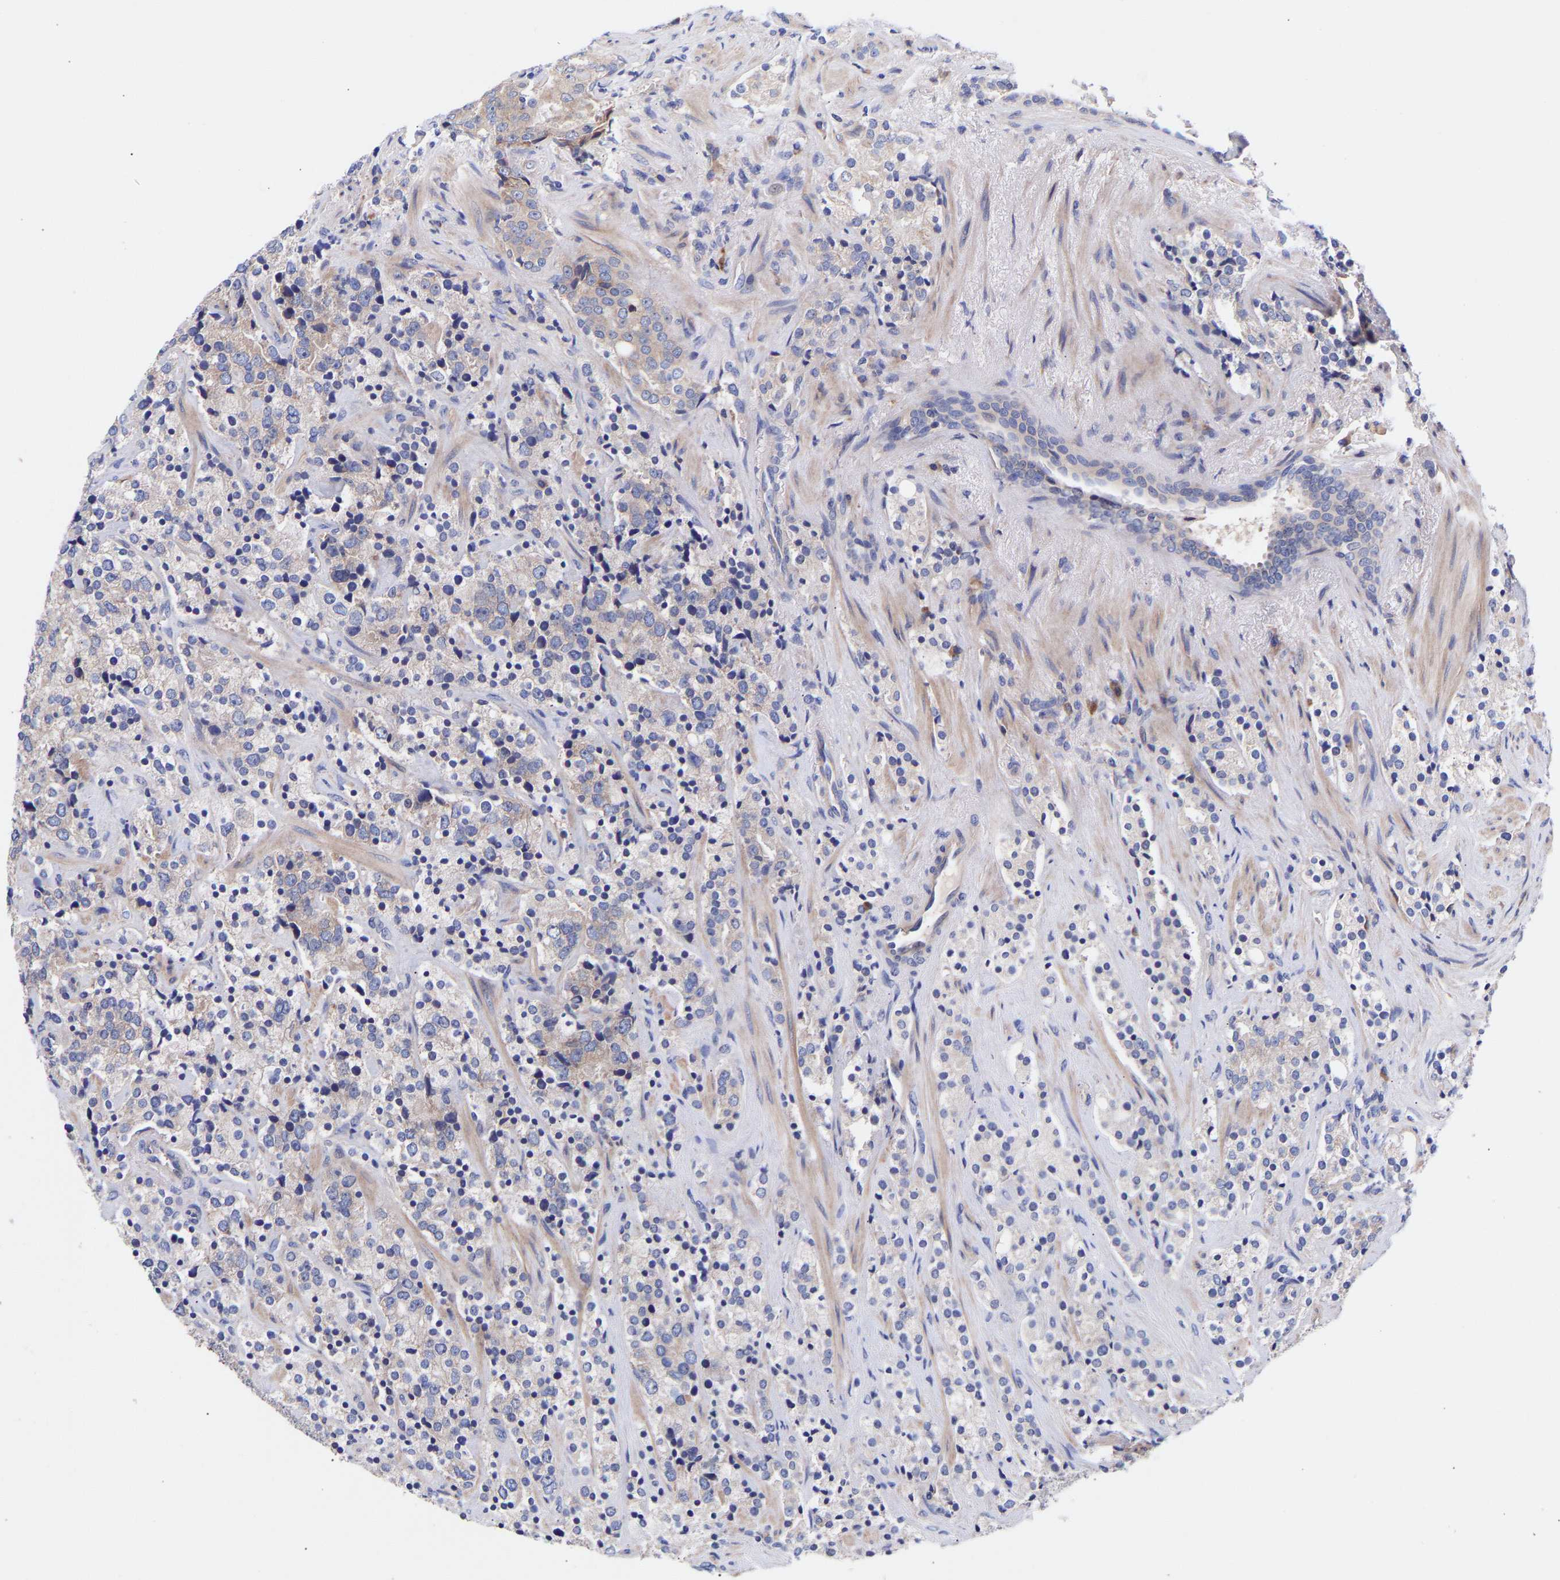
{"staining": {"intensity": "negative", "quantity": "none", "location": "none"}, "tissue": "prostate cancer", "cell_type": "Tumor cells", "image_type": "cancer", "snomed": [{"axis": "morphology", "description": "Adenocarcinoma, High grade"}, {"axis": "topography", "description": "Prostate"}], "caption": "Prostate cancer was stained to show a protein in brown. There is no significant staining in tumor cells.", "gene": "AIMP2", "patient": {"sex": "male", "age": 71}}